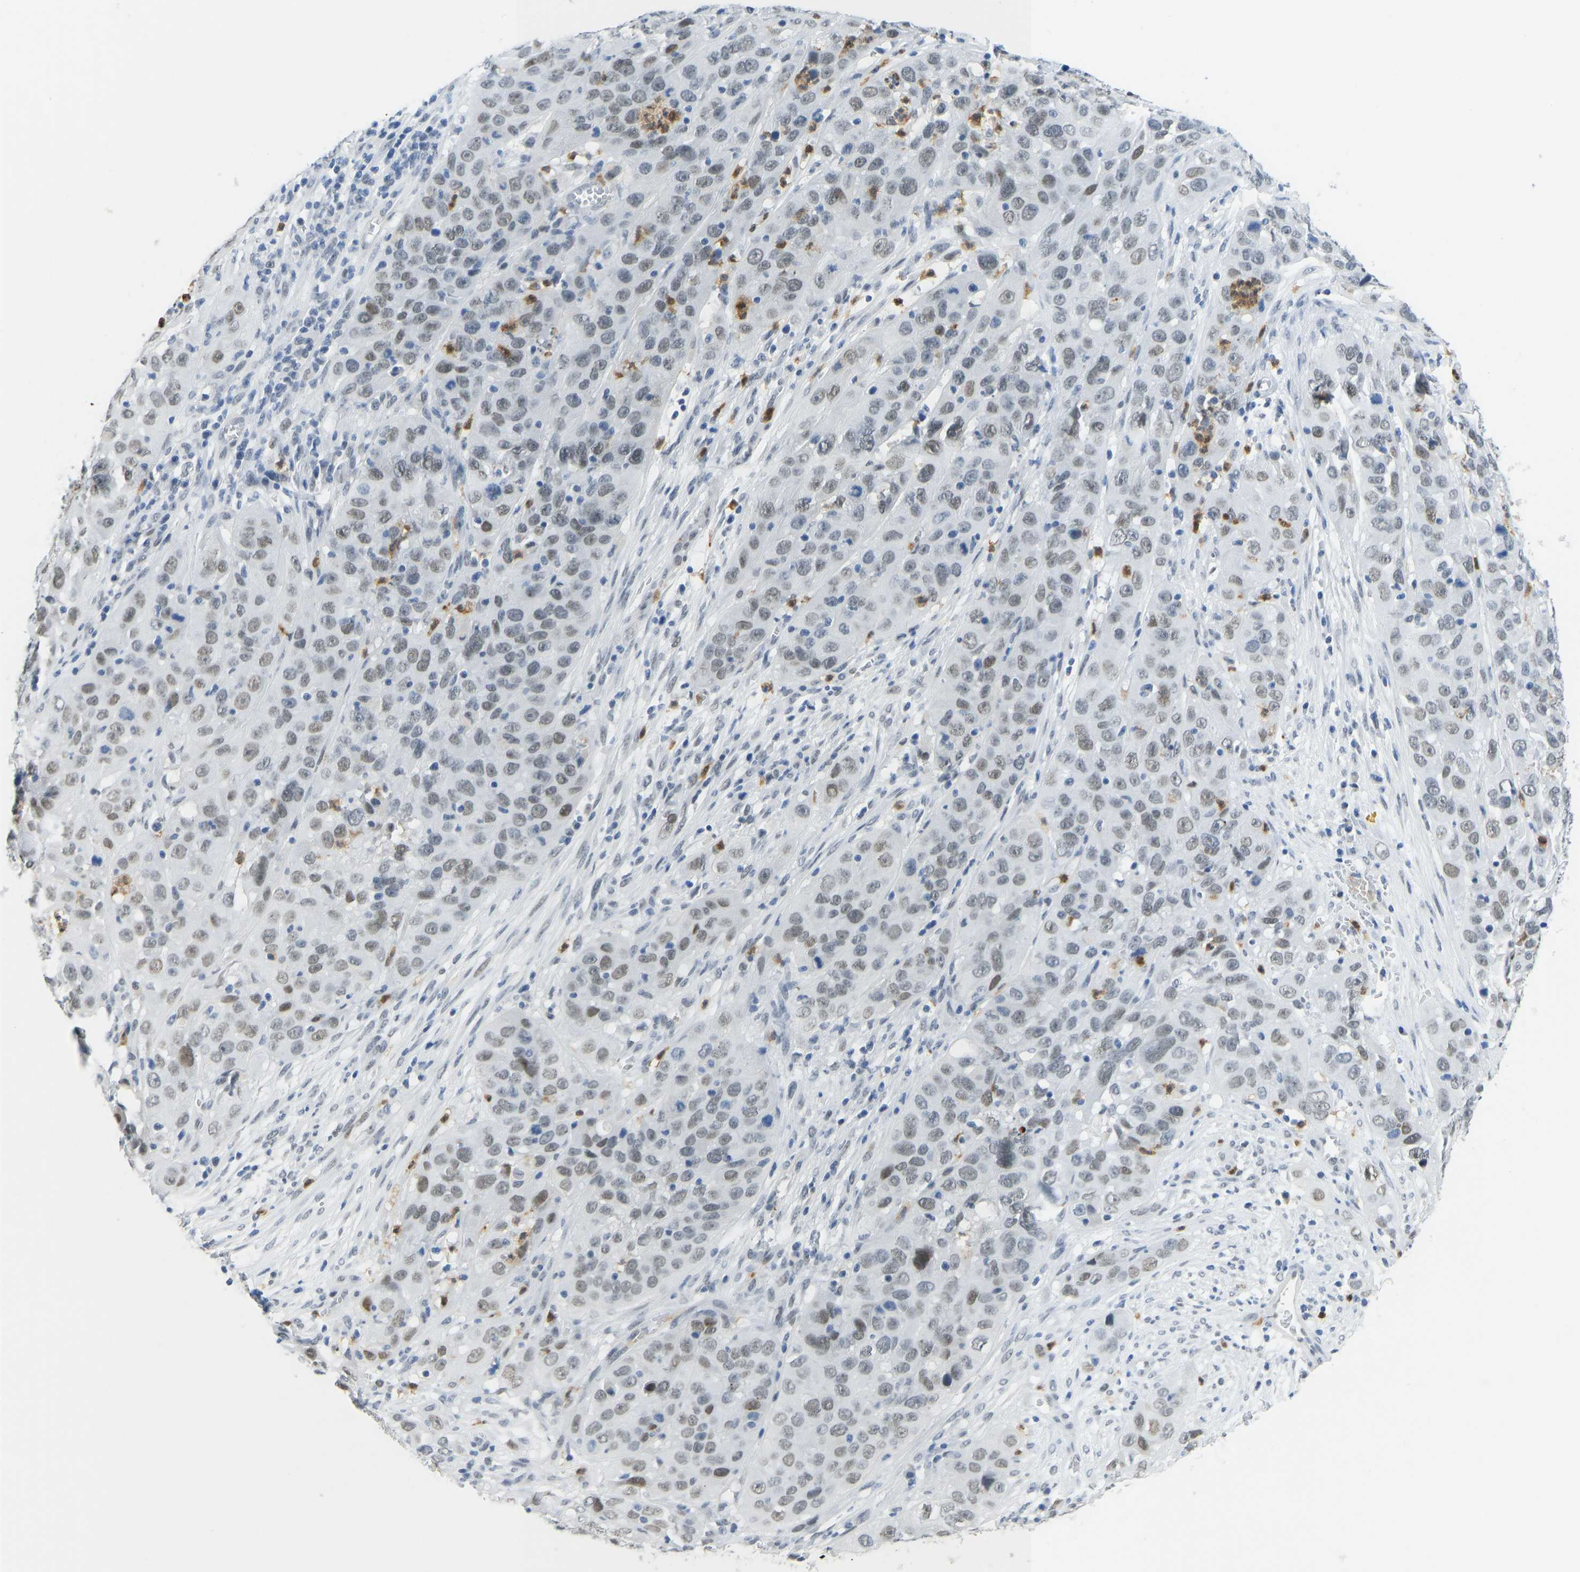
{"staining": {"intensity": "negative", "quantity": "none", "location": "none"}, "tissue": "cervical cancer", "cell_type": "Tumor cells", "image_type": "cancer", "snomed": [{"axis": "morphology", "description": "Squamous cell carcinoma, NOS"}, {"axis": "topography", "description": "Cervix"}], "caption": "Squamous cell carcinoma (cervical) stained for a protein using immunohistochemistry (IHC) shows no positivity tumor cells.", "gene": "TXNDC2", "patient": {"sex": "female", "age": 32}}